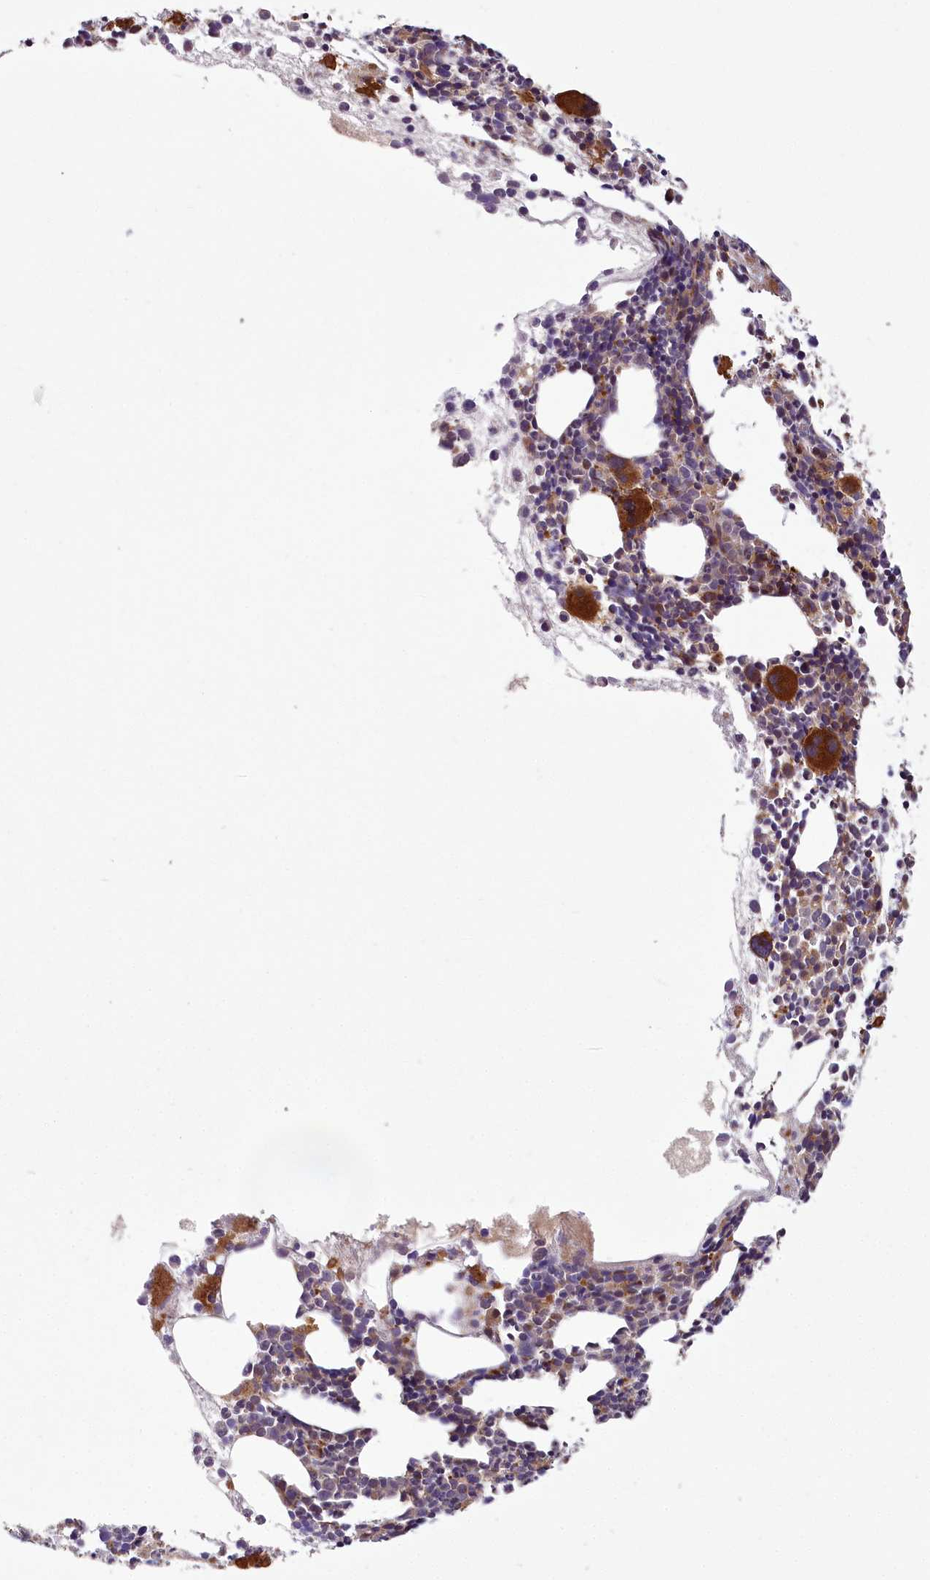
{"staining": {"intensity": "strong", "quantity": "25%-75%", "location": "cytoplasmic/membranous"}, "tissue": "bone marrow", "cell_type": "Hematopoietic cells", "image_type": "normal", "snomed": [{"axis": "morphology", "description": "Normal tissue, NOS"}, {"axis": "topography", "description": "Bone marrow"}], "caption": "This photomicrograph displays normal bone marrow stained with immunohistochemistry to label a protein in brown. The cytoplasmic/membranous of hematopoietic cells show strong positivity for the protein. Nuclei are counter-stained blue.", "gene": "CARD19", "patient": {"sex": "female", "age": 89}}